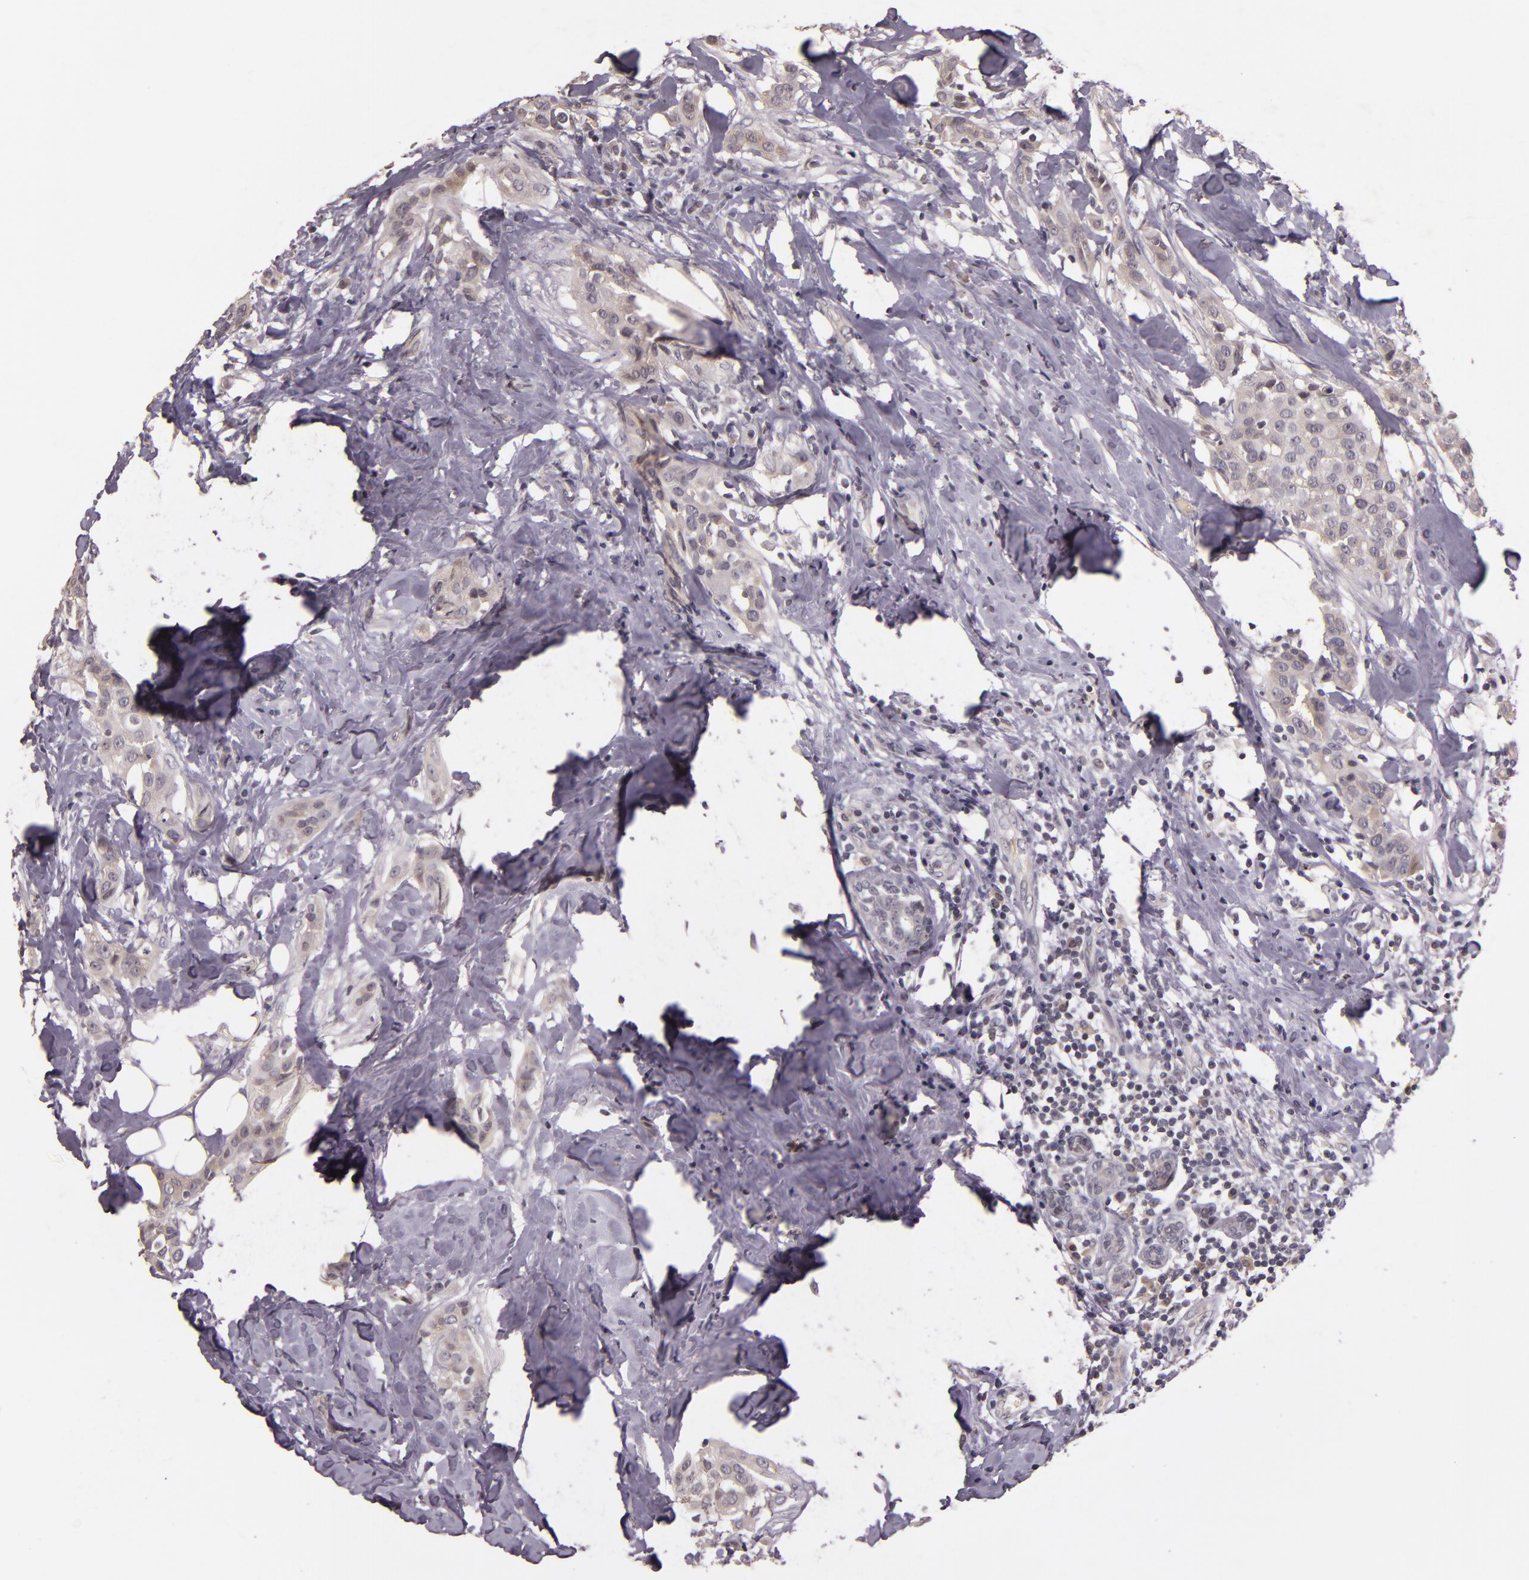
{"staining": {"intensity": "negative", "quantity": "none", "location": "none"}, "tissue": "breast cancer", "cell_type": "Tumor cells", "image_type": "cancer", "snomed": [{"axis": "morphology", "description": "Duct carcinoma"}, {"axis": "topography", "description": "Breast"}], "caption": "Immunohistochemistry histopathology image of neoplastic tissue: breast cancer (invasive ductal carcinoma) stained with DAB displays no significant protein staining in tumor cells.", "gene": "TFF1", "patient": {"sex": "female", "age": 45}}